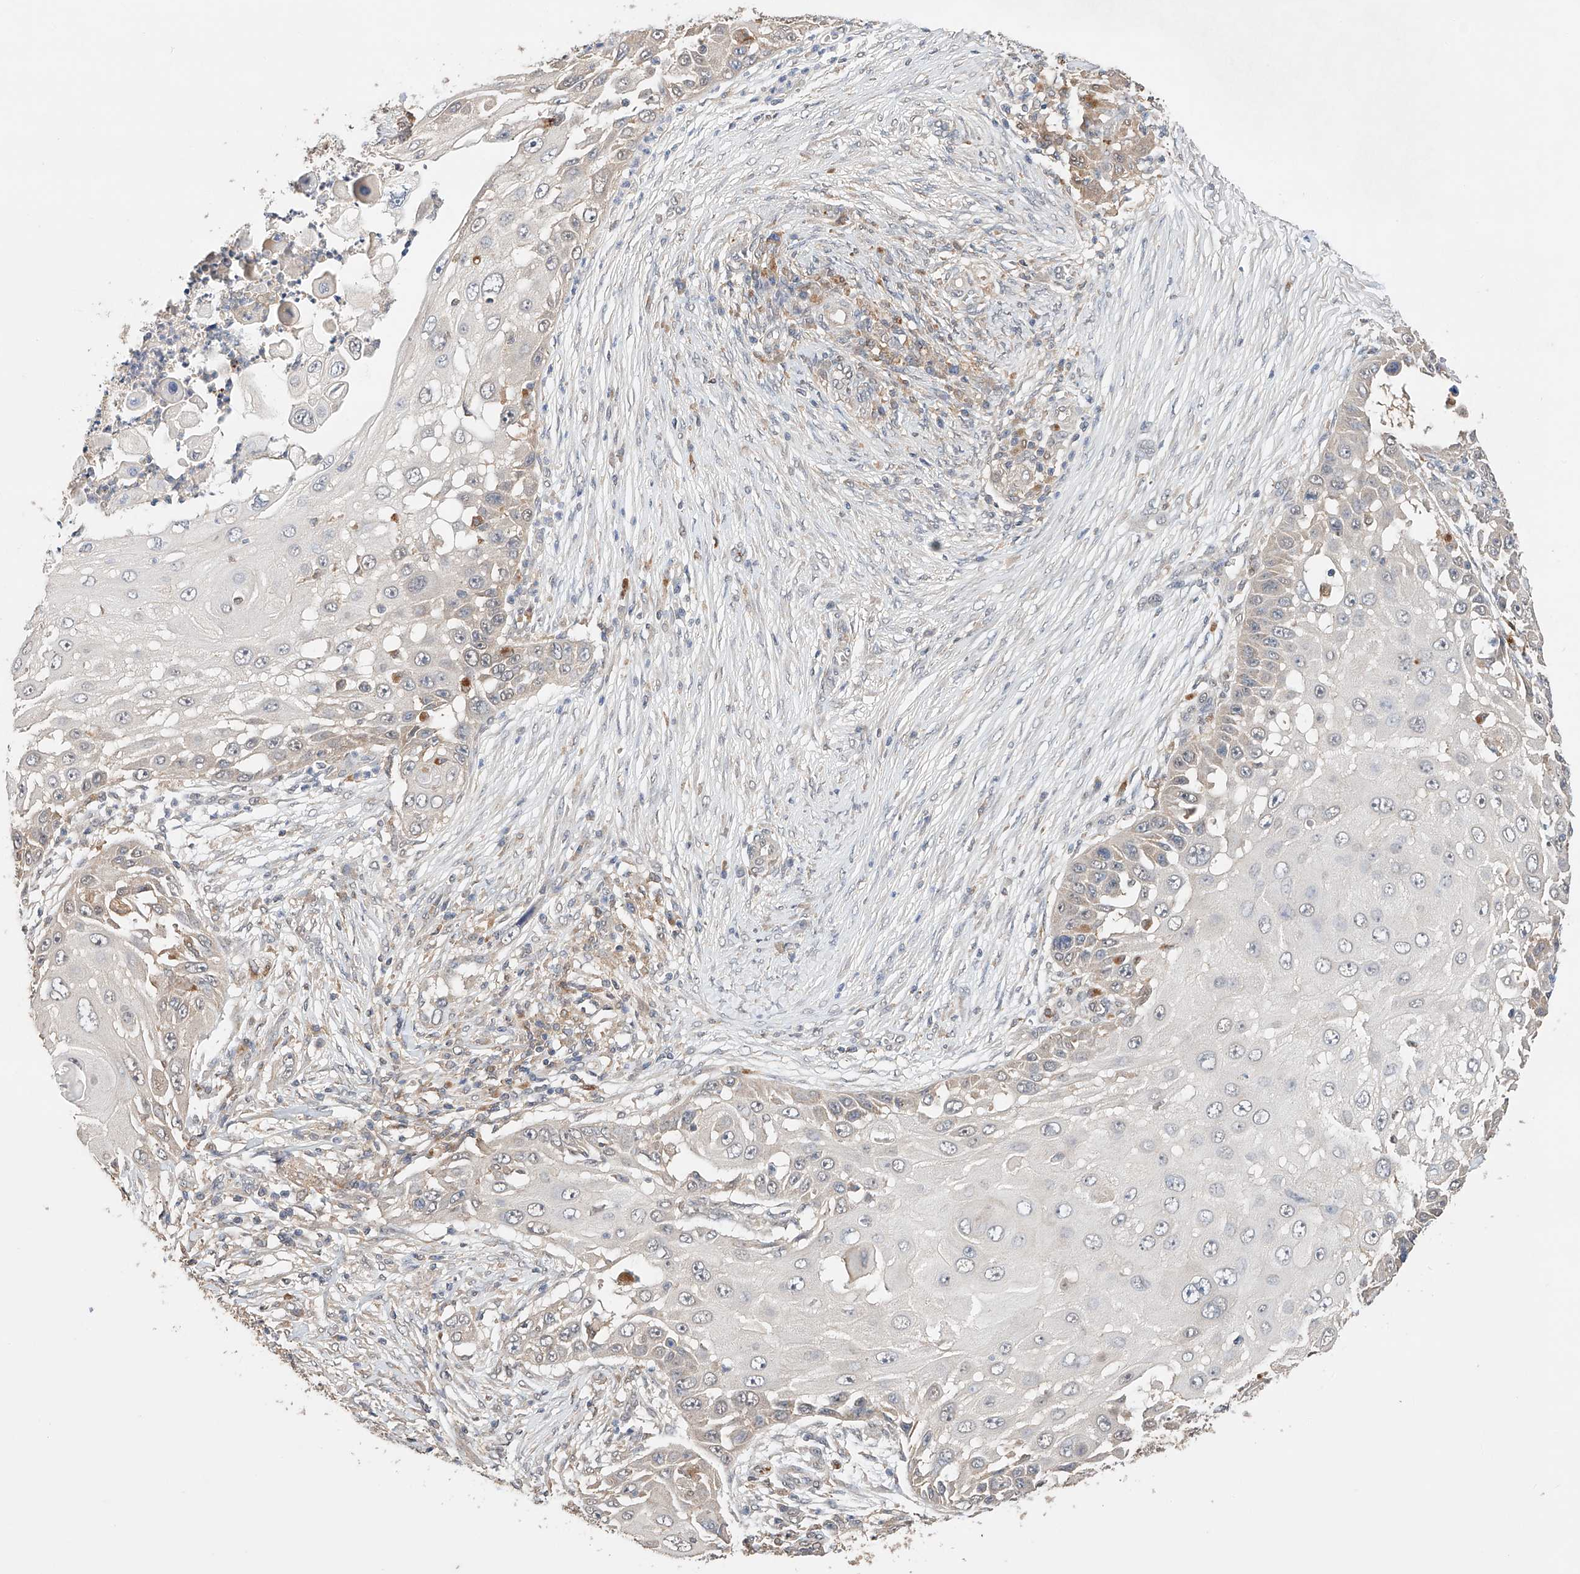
{"staining": {"intensity": "negative", "quantity": "none", "location": "none"}, "tissue": "skin cancer", "cell_type": "Tumor cells", "image_type": "cancer", "snomed": [{"axis": "morphology", "description": "Squamous cell carcinoma, NOS"}, {"axis": "topography", "description": "Skin"}], "caption": "This histopathology image is of squamous cell carcinoma (skin) stained with immunohistochemistry (IHC) to label a protein in brown with the nuclei are counter-stained blue. There is no expression in tumor cells. Nuclei are stained in blue.", "gene": "ZFHX2", "patient": {"sex": "female", "age": 44}}